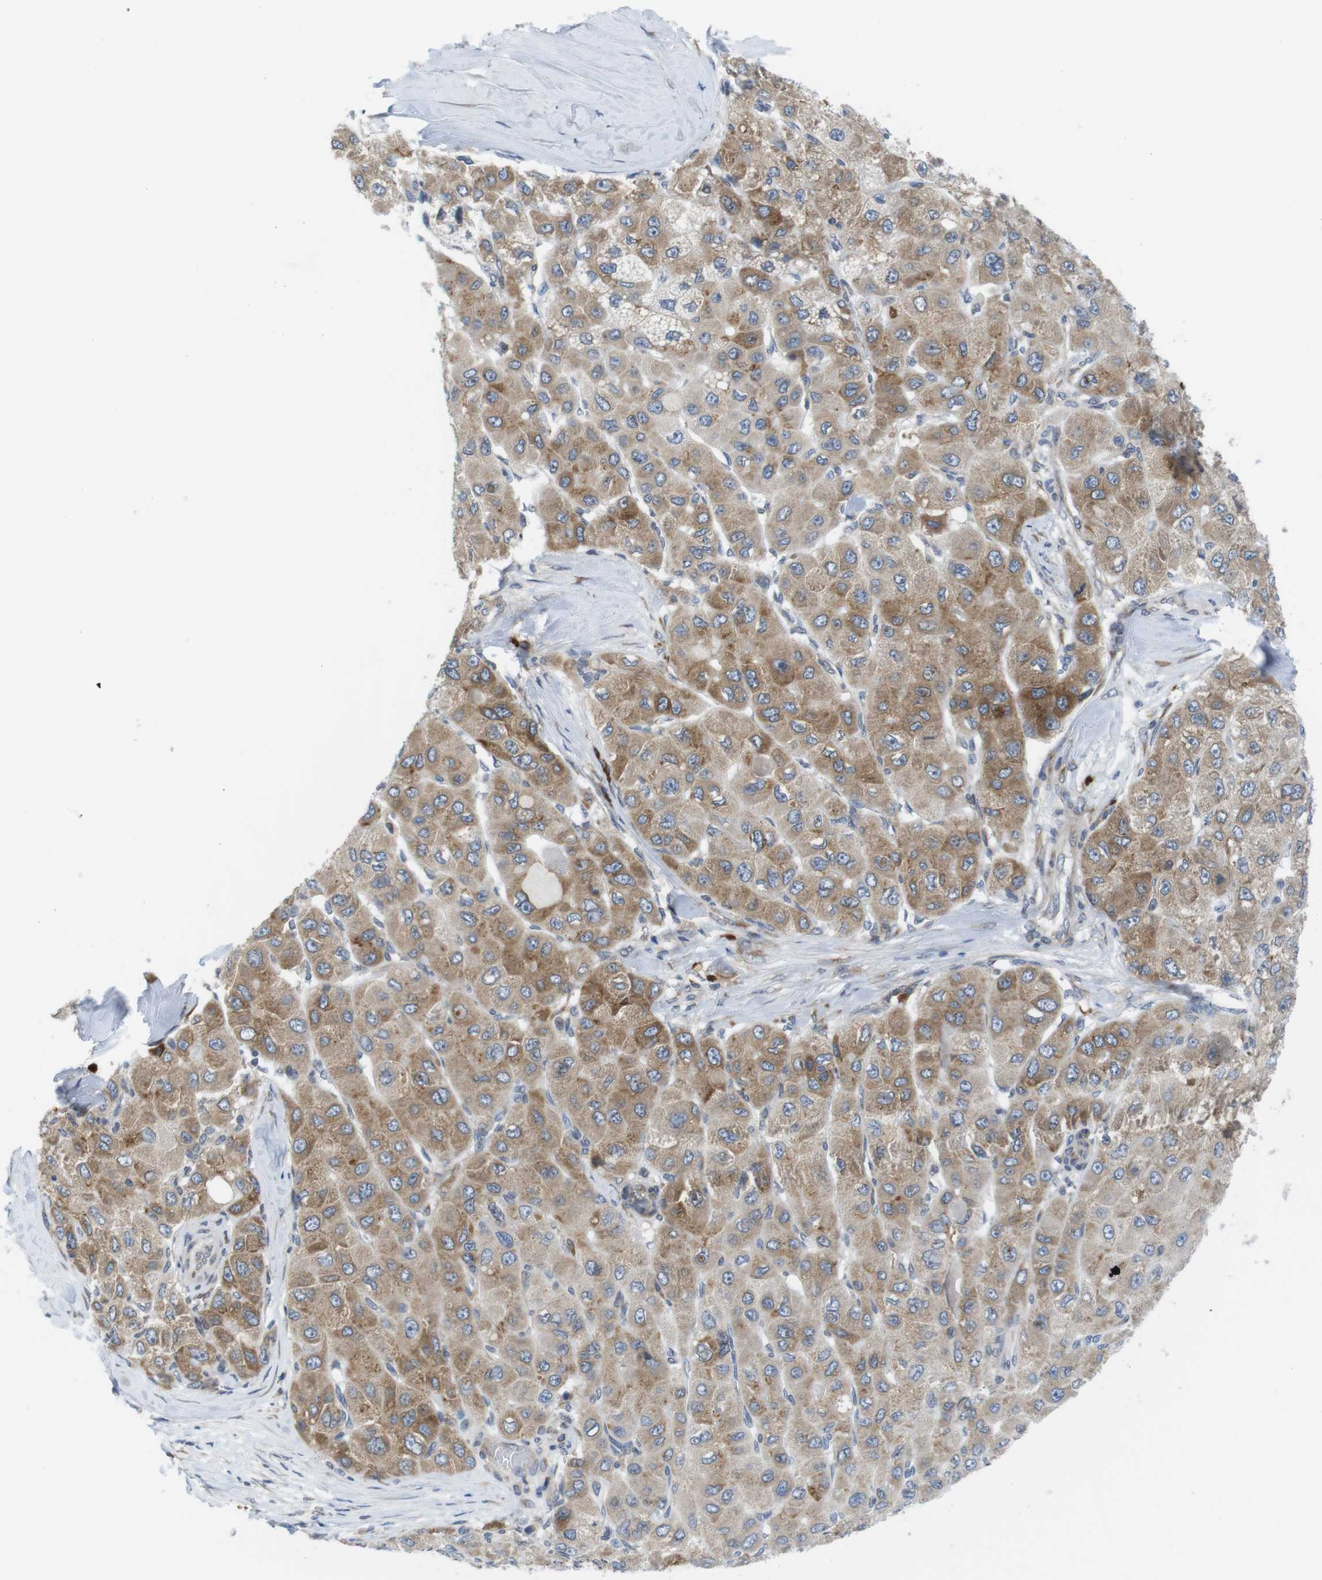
{"staining": {"intensity": "moderate", "quantity": "25%-75%", "location": "cytoplasmic/membranous"}, "tissue": "liver cancer", "cell_type": "Tumor cells", "image_type": "cancer", "snomed": [{"axis": "morphology", "description": "Carcinoma, Hepatocellular, NOS"}, {"axis": "topography", "description": "Liver"}], "caption": "Immunohistochemical staining of hepatocellular carcinoma (liver) shows medium levels of moderate cytoplasmic/membranous protein expression in approximately 25%-75% of tumor cells.", "gene": "ERGIC3", "patient": {"sex": "male", "age": 80}}